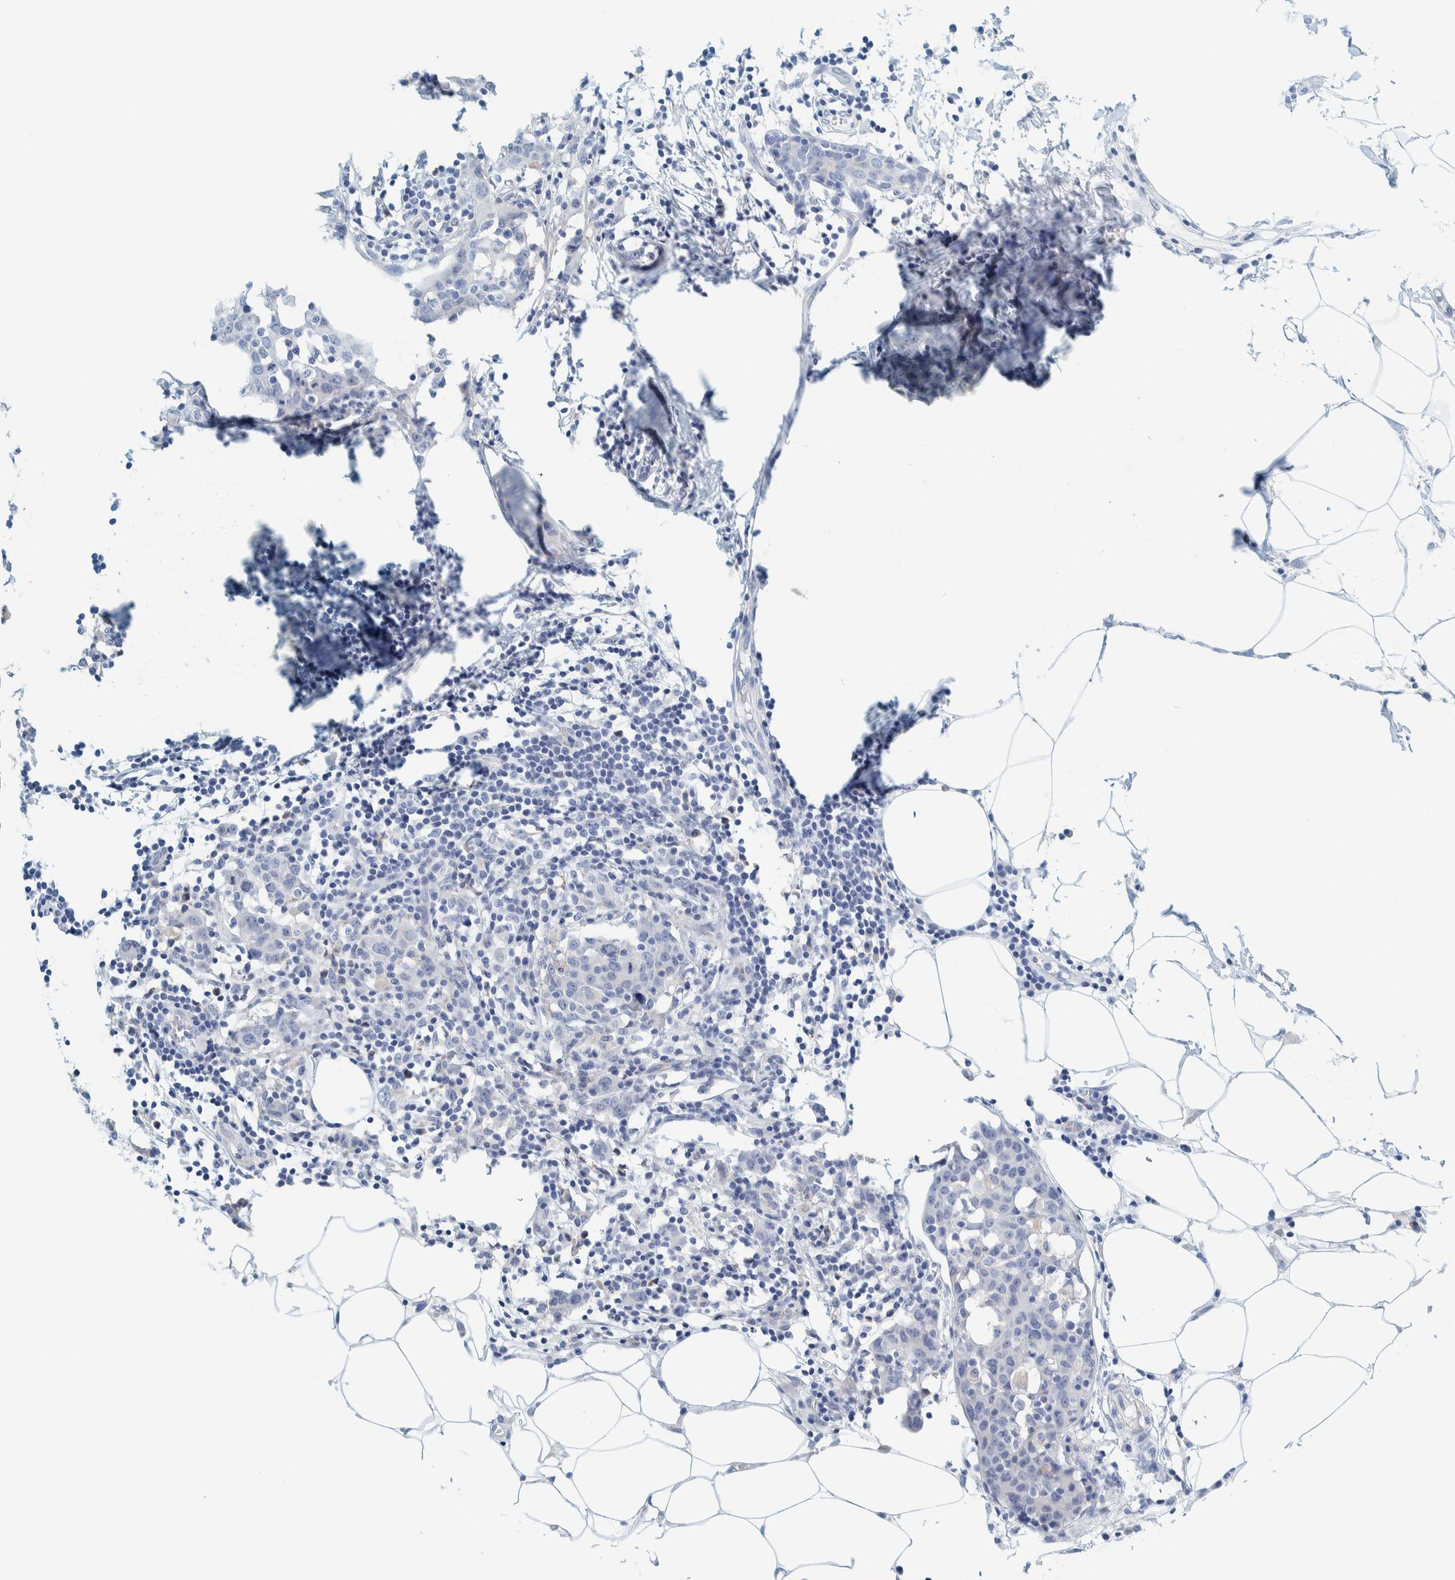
{"staining": {"intensity": "negative", "quantity": "none", "location": "none"}, "tissue": "breast cancer", "cell_type": "Tumor cells", "image_type": "cancer", "snomed": [{"axis": "morphology", "description": "Normal tissue, NOS"}, {"axis": "morphology", "description": "Duct carcinoma"}, {"axis": "topography", "description": "Breast"}], "caption": "Immunohistochemistry micrograph of neoplastic tissue: breast invasive ductal carcinoma stained with DAB displays no significant protein staining in tumor cells.", "gene": "MOG", "patient": {"sex": "female", "age": 37}}